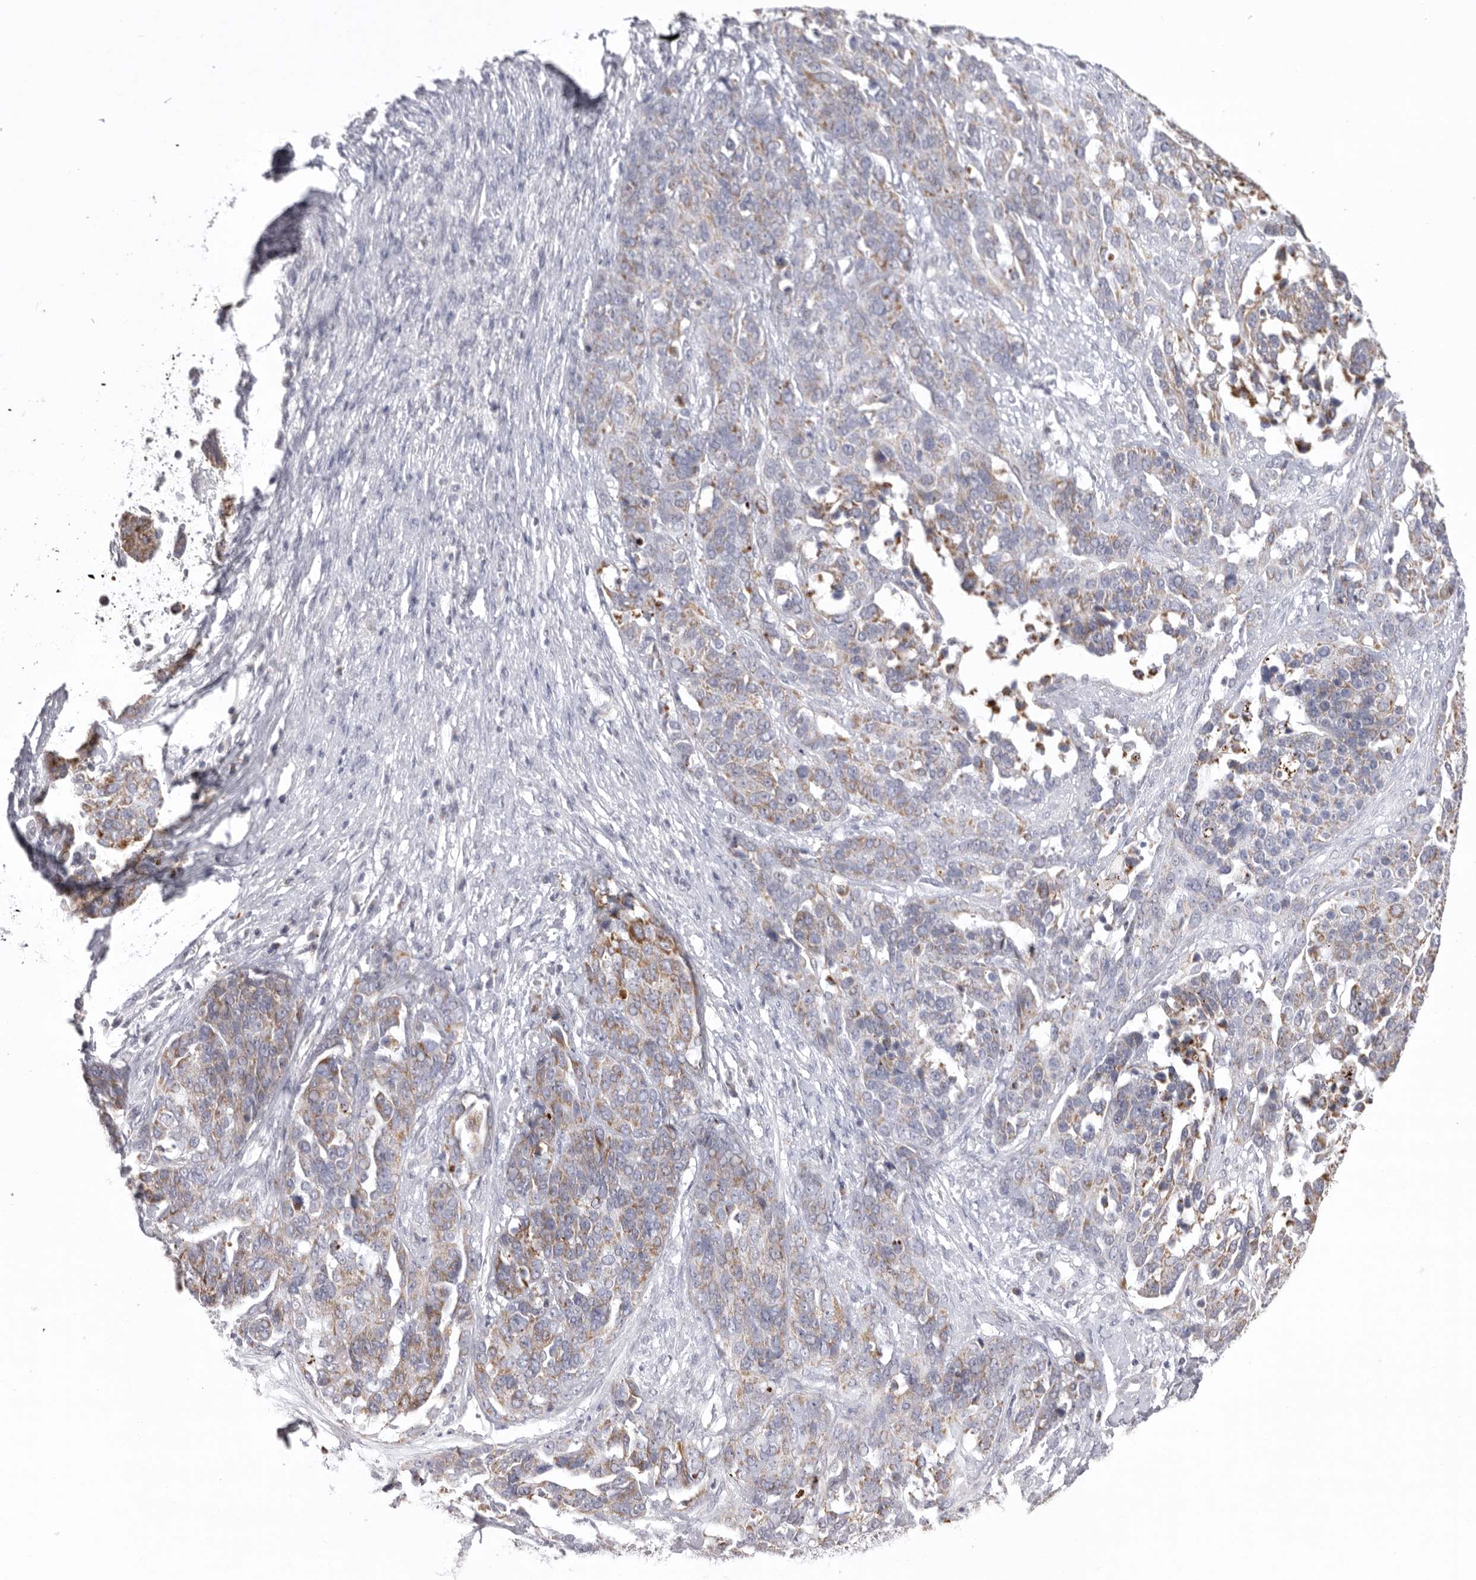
{"staining": {"intensity": "weak", "quantity": "<25%", "location": "cytoplasmic/membranous"}, "tissue": "ovarian cancer", "cell_type": "Tumor cells", "image_type": "cancer", "snomed": [{"axis": "morphology", "description": "Cystadenocarcinoma, serous, NOS"}, {"axis": "topography", "description": "Ovary"}], "caption": "Immunohistochemistry (IHC) histopathology image of ovarian serous cystadenocarcinoma stained for a protein (brown), which displays no expression in tumor cells.", "gene": "VDAC3", "patient": {"sex": "female", "age": 44}}